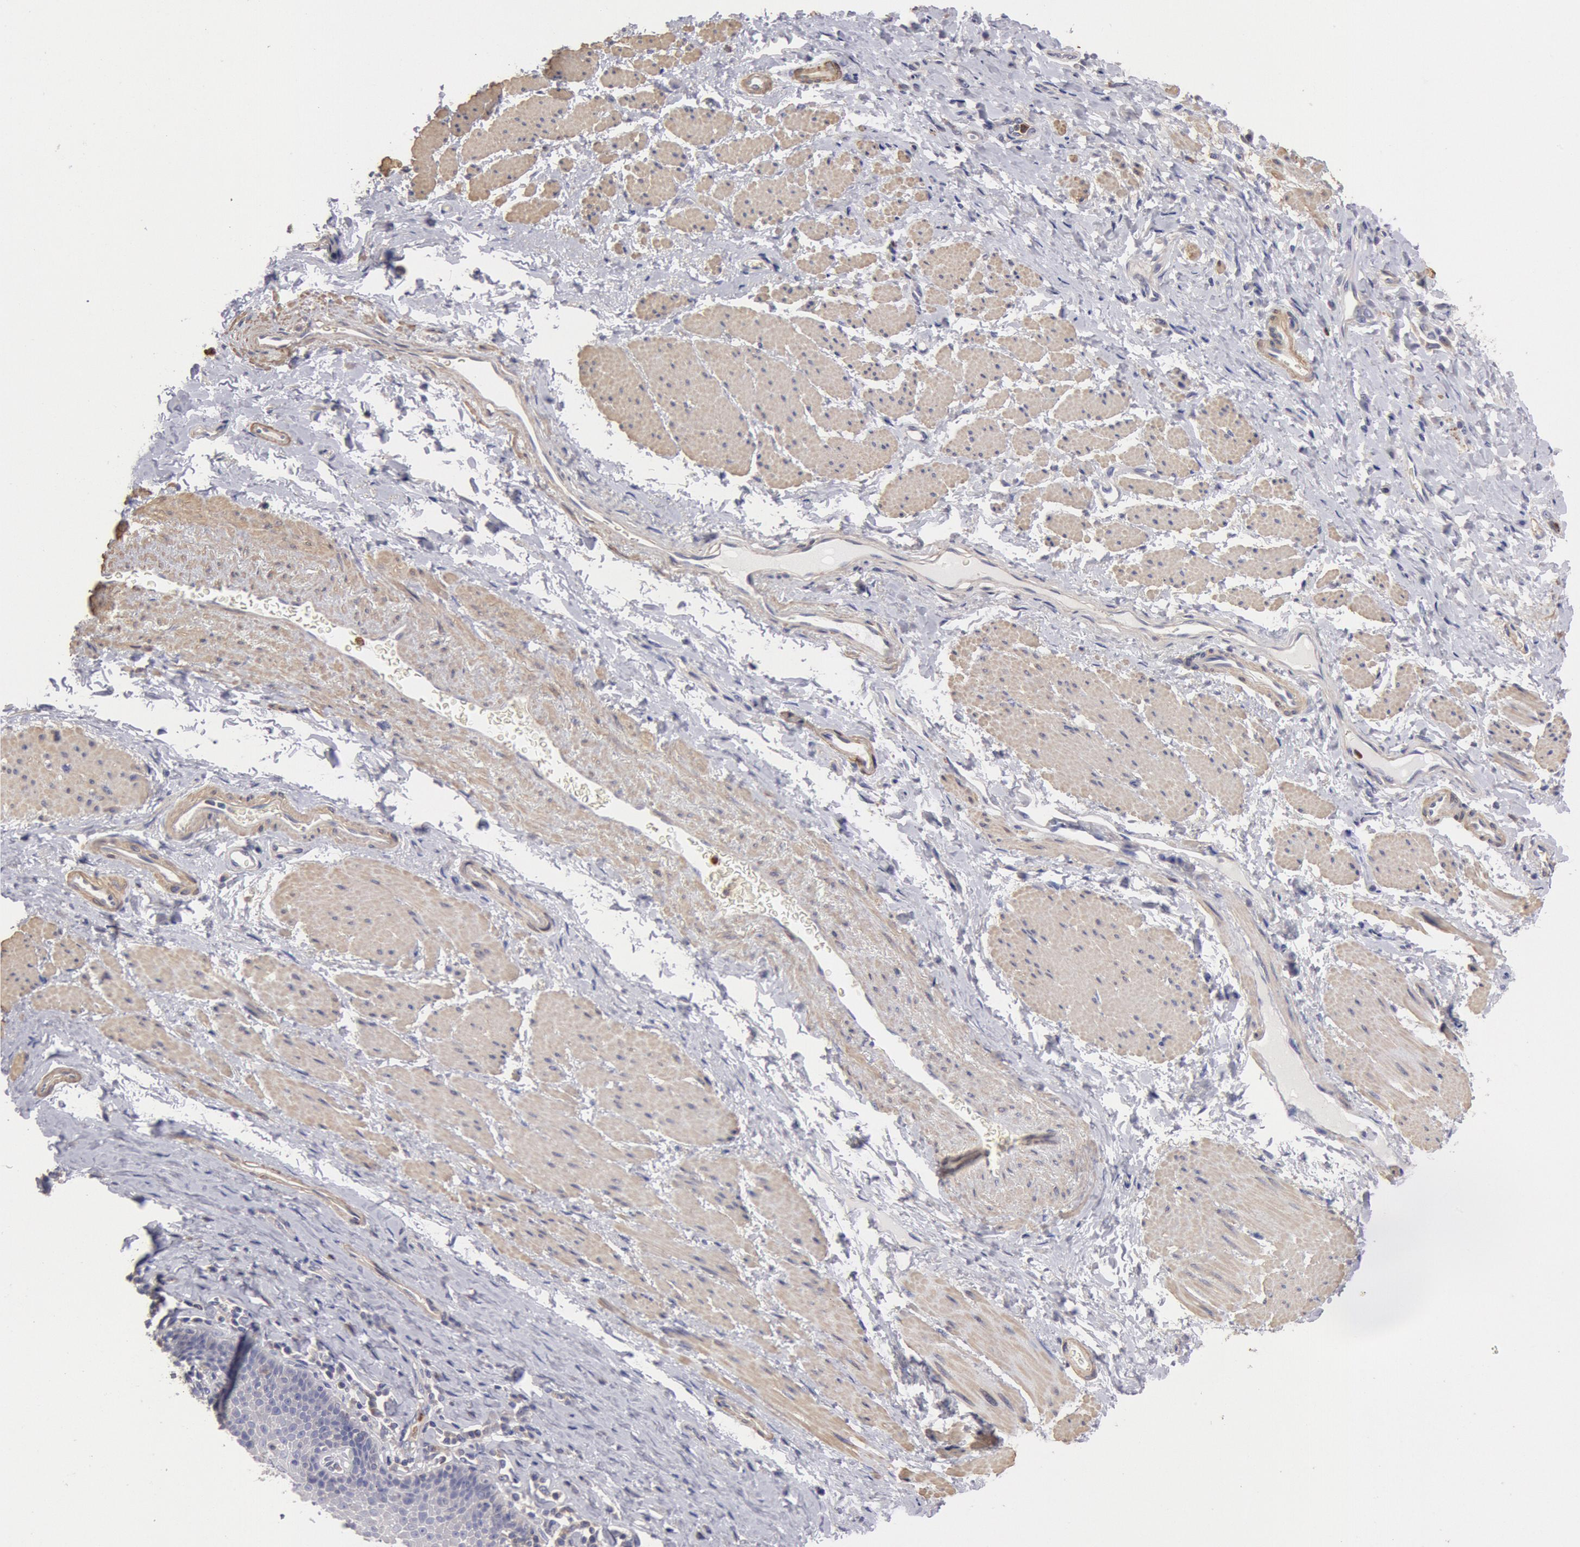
{"staining": {"intensity": "negative", "quantity": "none", "location": "none"}, "tissue": "esophagus", "cell_type": "Squamous epithelial cells", "image_type": "normal", "snomed": [{"axis": "morphology", "description": "Normal tissue, NOS"}, {"axis": "topography", "description": "Esophagus"}], "caption": "This is an immunohistochemistry micrograph of normal human esophagus. There is no staining in squamous epithelial cells.", "gene": "TMED8", "patient": {"sex": "female", "age": 61}}